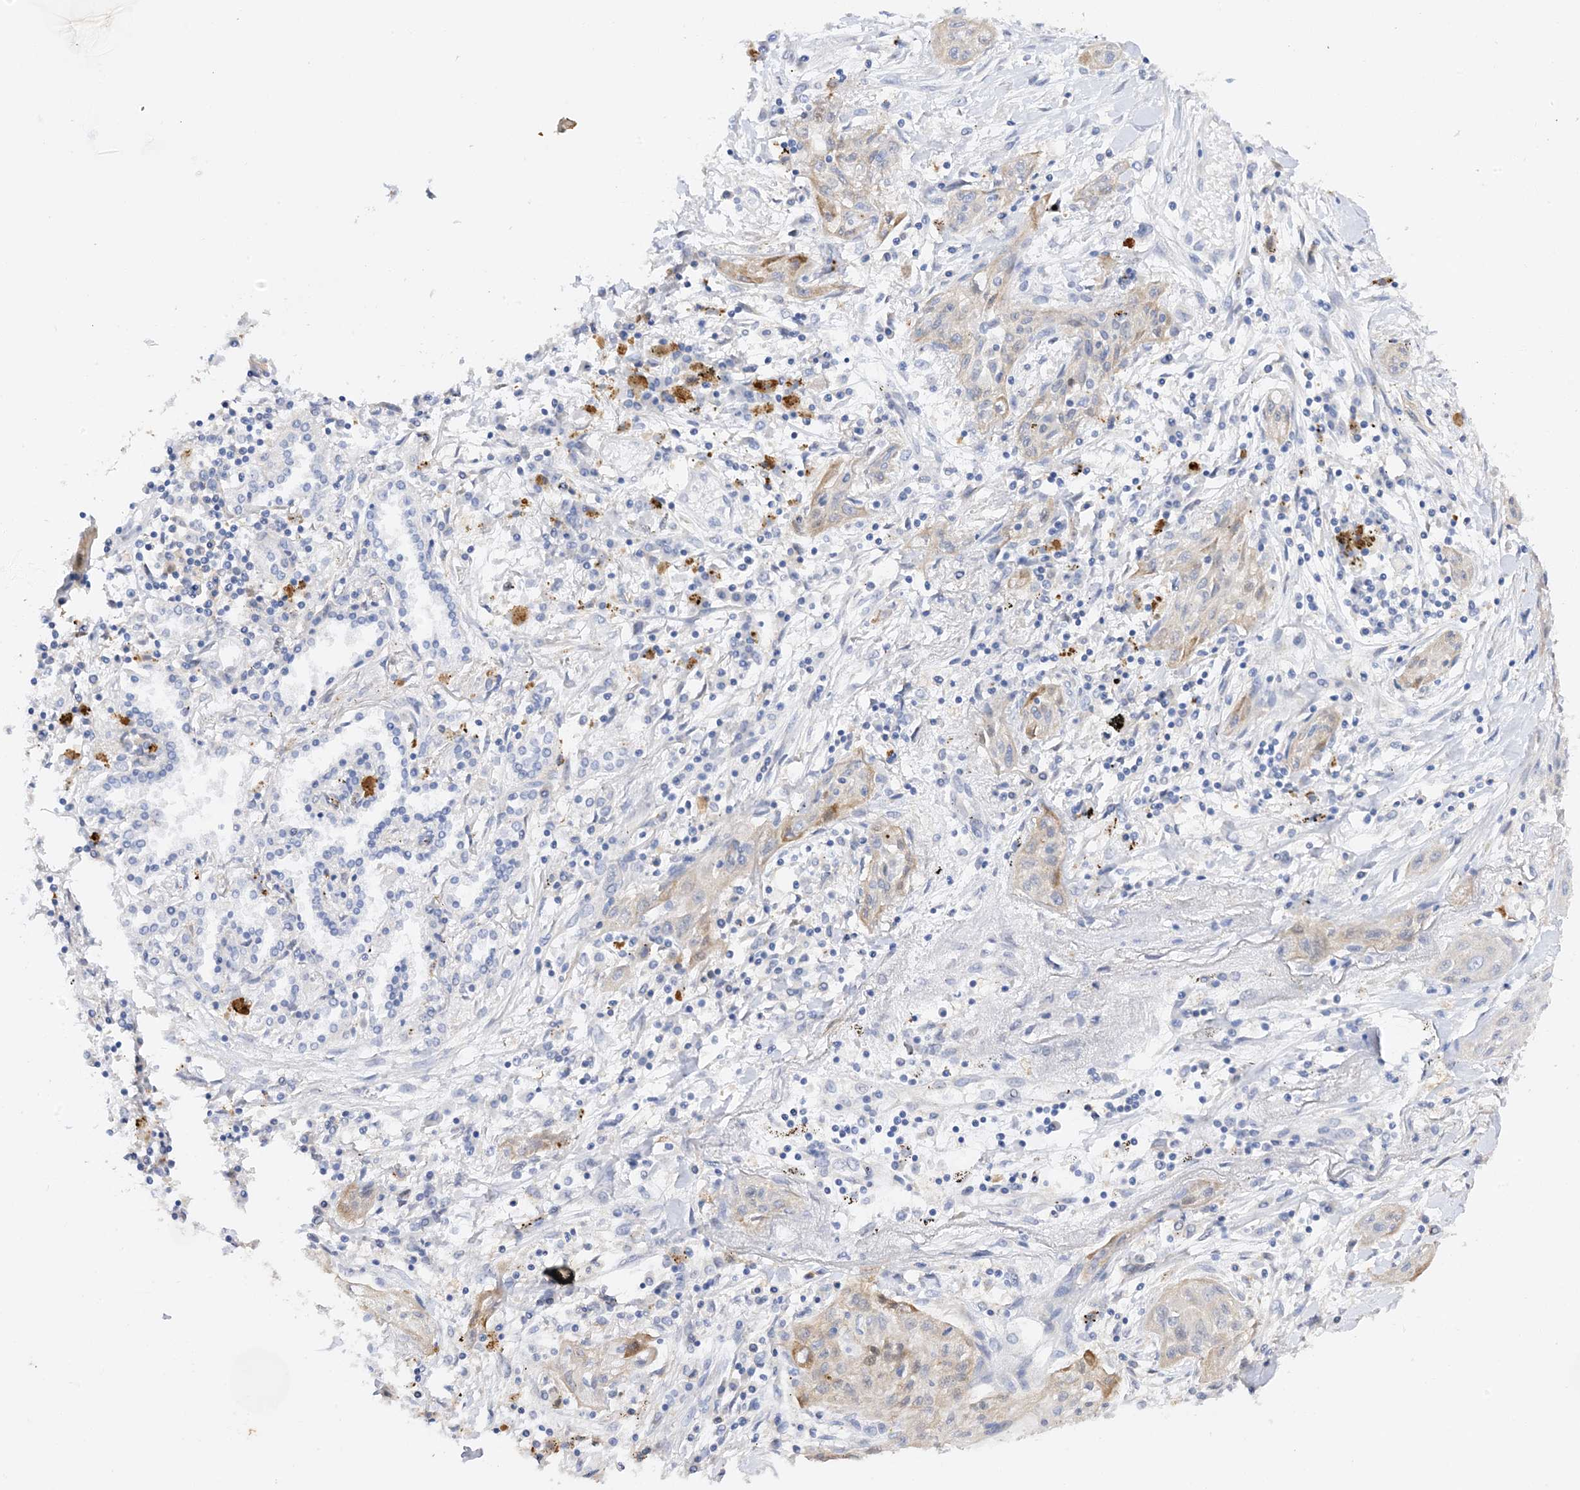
{"staining": {"intensity": "weak", "quantity": "<25%", "location": "cytoplasmic/membranous"}, "tissue": "lung cancer", "cell_type": "Tumor cells", "image_type": "cancer", "snomed": [{"axis": "morphology", "description": "Squamous cell carcinoma, NOS"}, {"axis": "topography", "description": "Lung"}], "caption": "Immunohistochemistry (IHC) image of lung cancer (squamous cell carcinoma) stained for a protein (brown), which displays no expression in tumor cells.", "gene": "ARV1", "patient": {"sex": "female", "age": 47}}